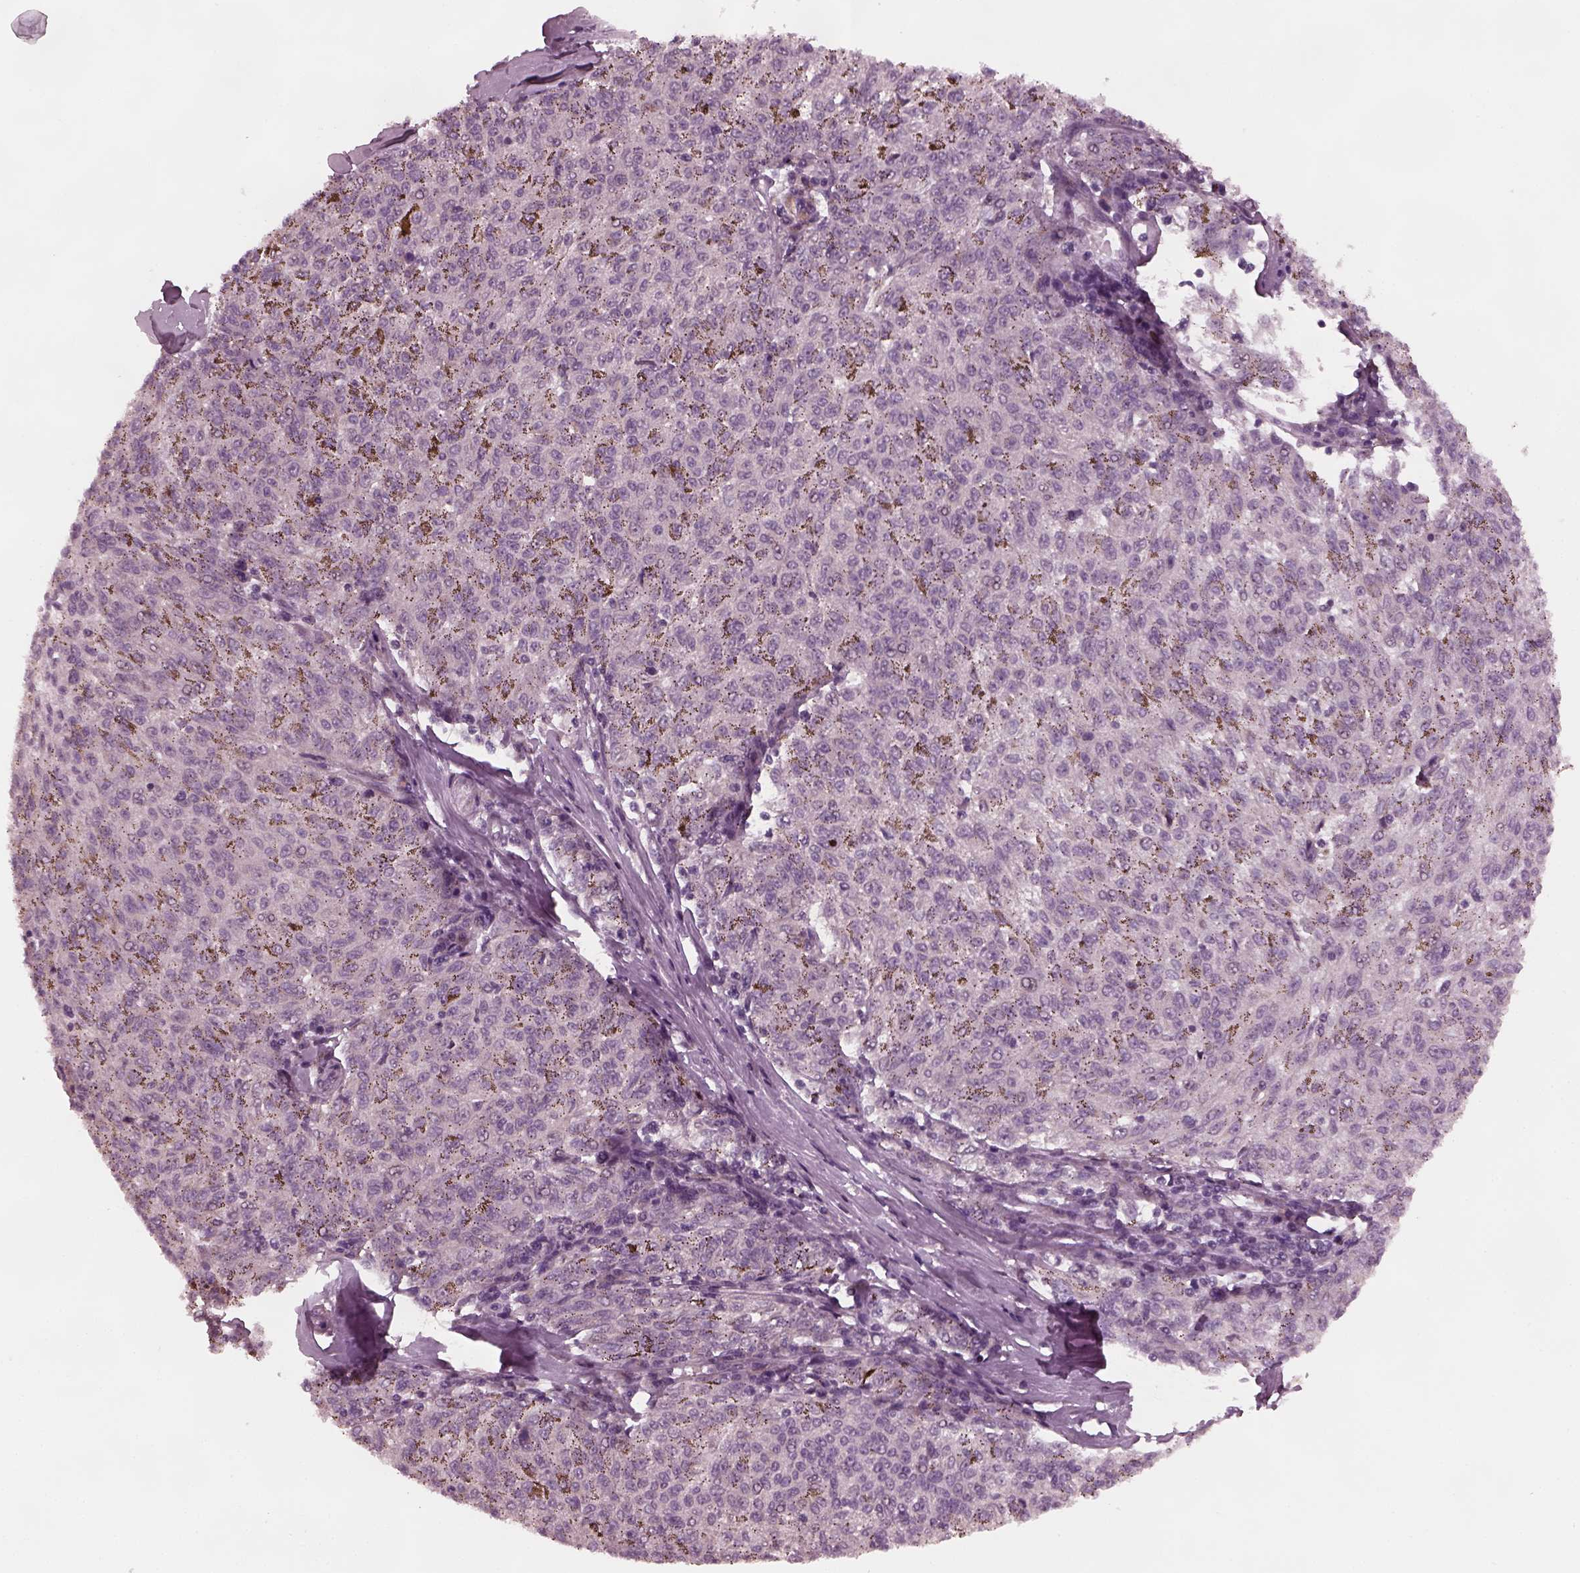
{"staining": {"intensity": "negative", "quantity": "none", "location": "none"}, "tissue": "melanoma", "cell_type": "Tumor cells", "image_type": "cancer", "snomed": [{"axis": "morphology", "description": "Malignant melanoma, NOS"}, {"axis": "topography", "description": "Skin"}], "caption": "Tumor cells show no significant expression in malignant melanoma.", "gene": "TUBG1", "patient": {"sex": "female", "age": 72}}